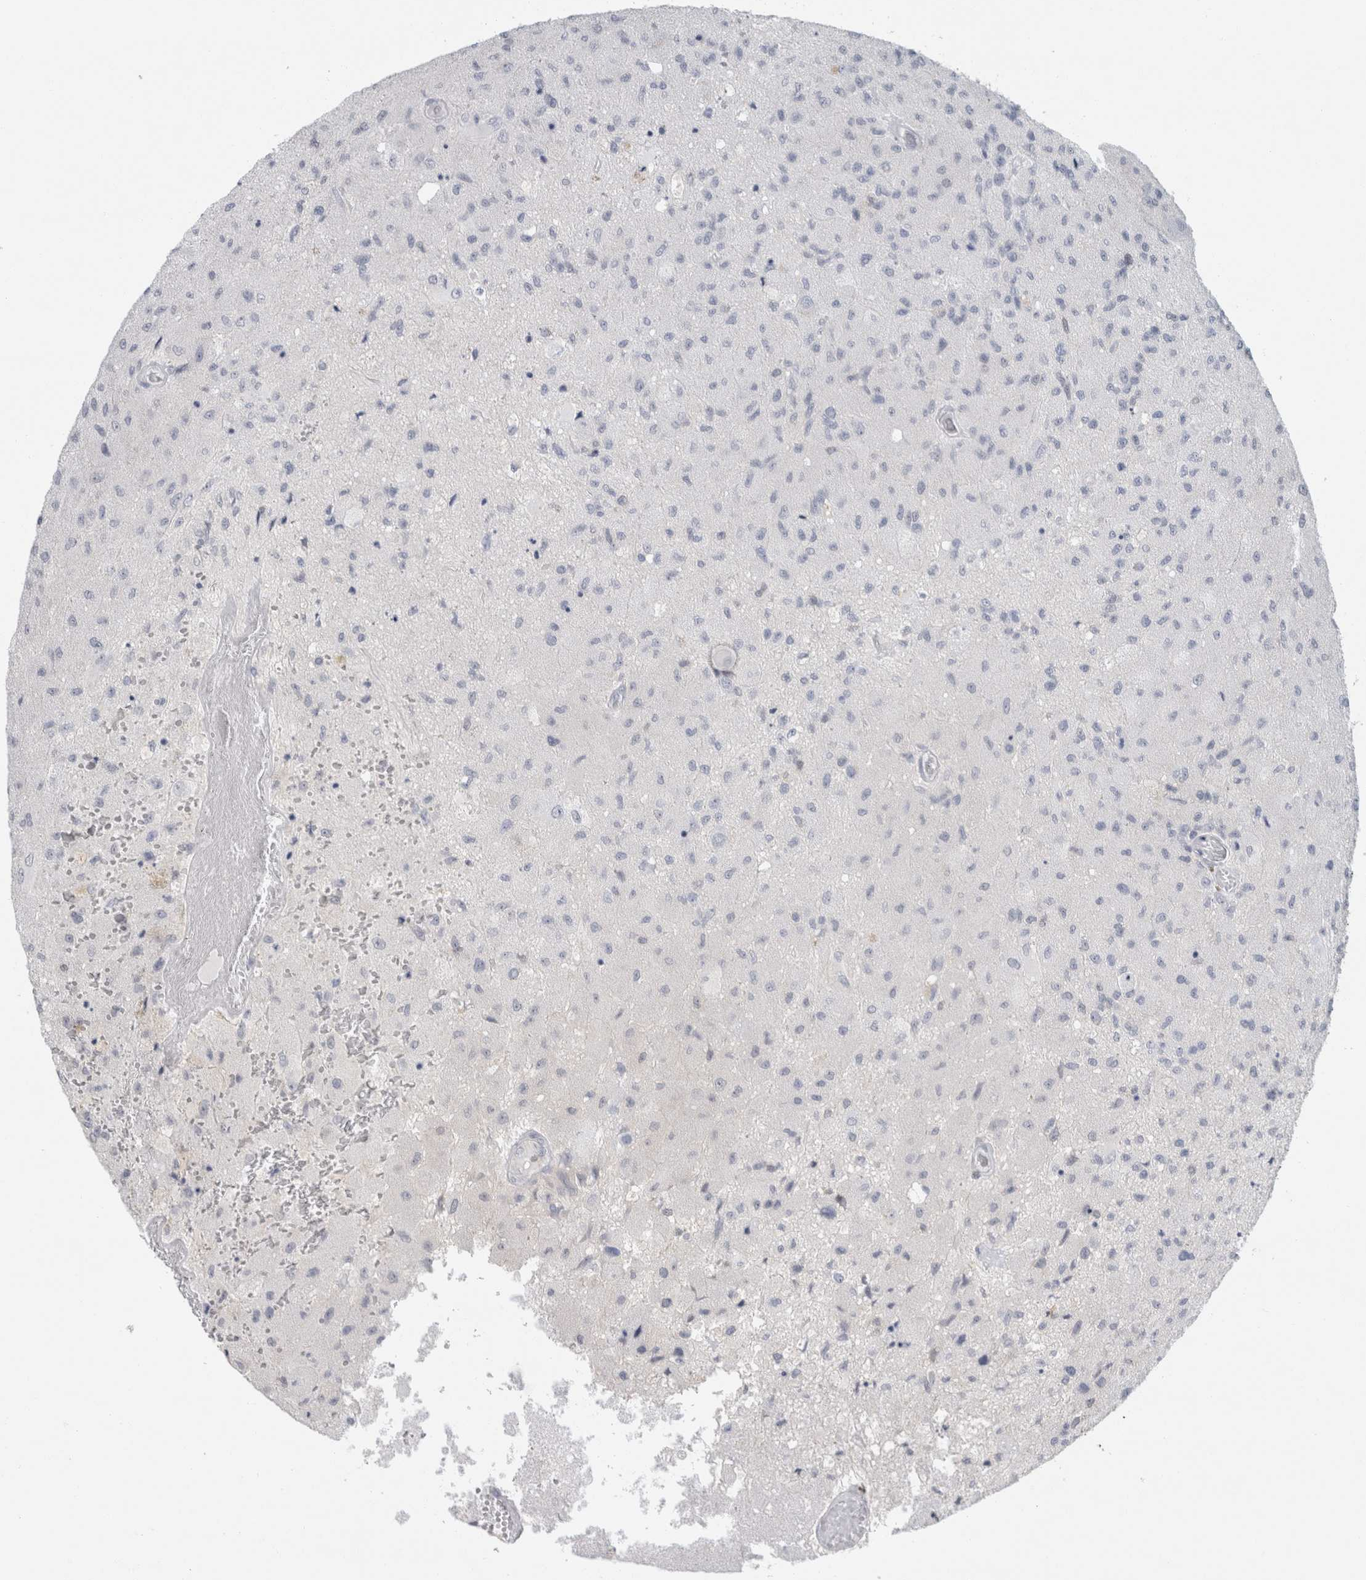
{"staining": {"intensity": "negative", "quantity": "none", "location": "none"}, "tissue": "glioma", "cell_type": "Tumor cells", "image_type": "cancer", "snomed": [{"axis": "morphology", "description": "Normal tissue, NOS"}, {"axis": "morphology", "description": "Glioma, malignant, High grade"}, {"axis": "topography", "description": "Cerebral cortex"}], "caption": "There is no significant staining in tumor cells of glioma.", "gene": "CASP6", "patient": {"sex": "male", "age": 77}}